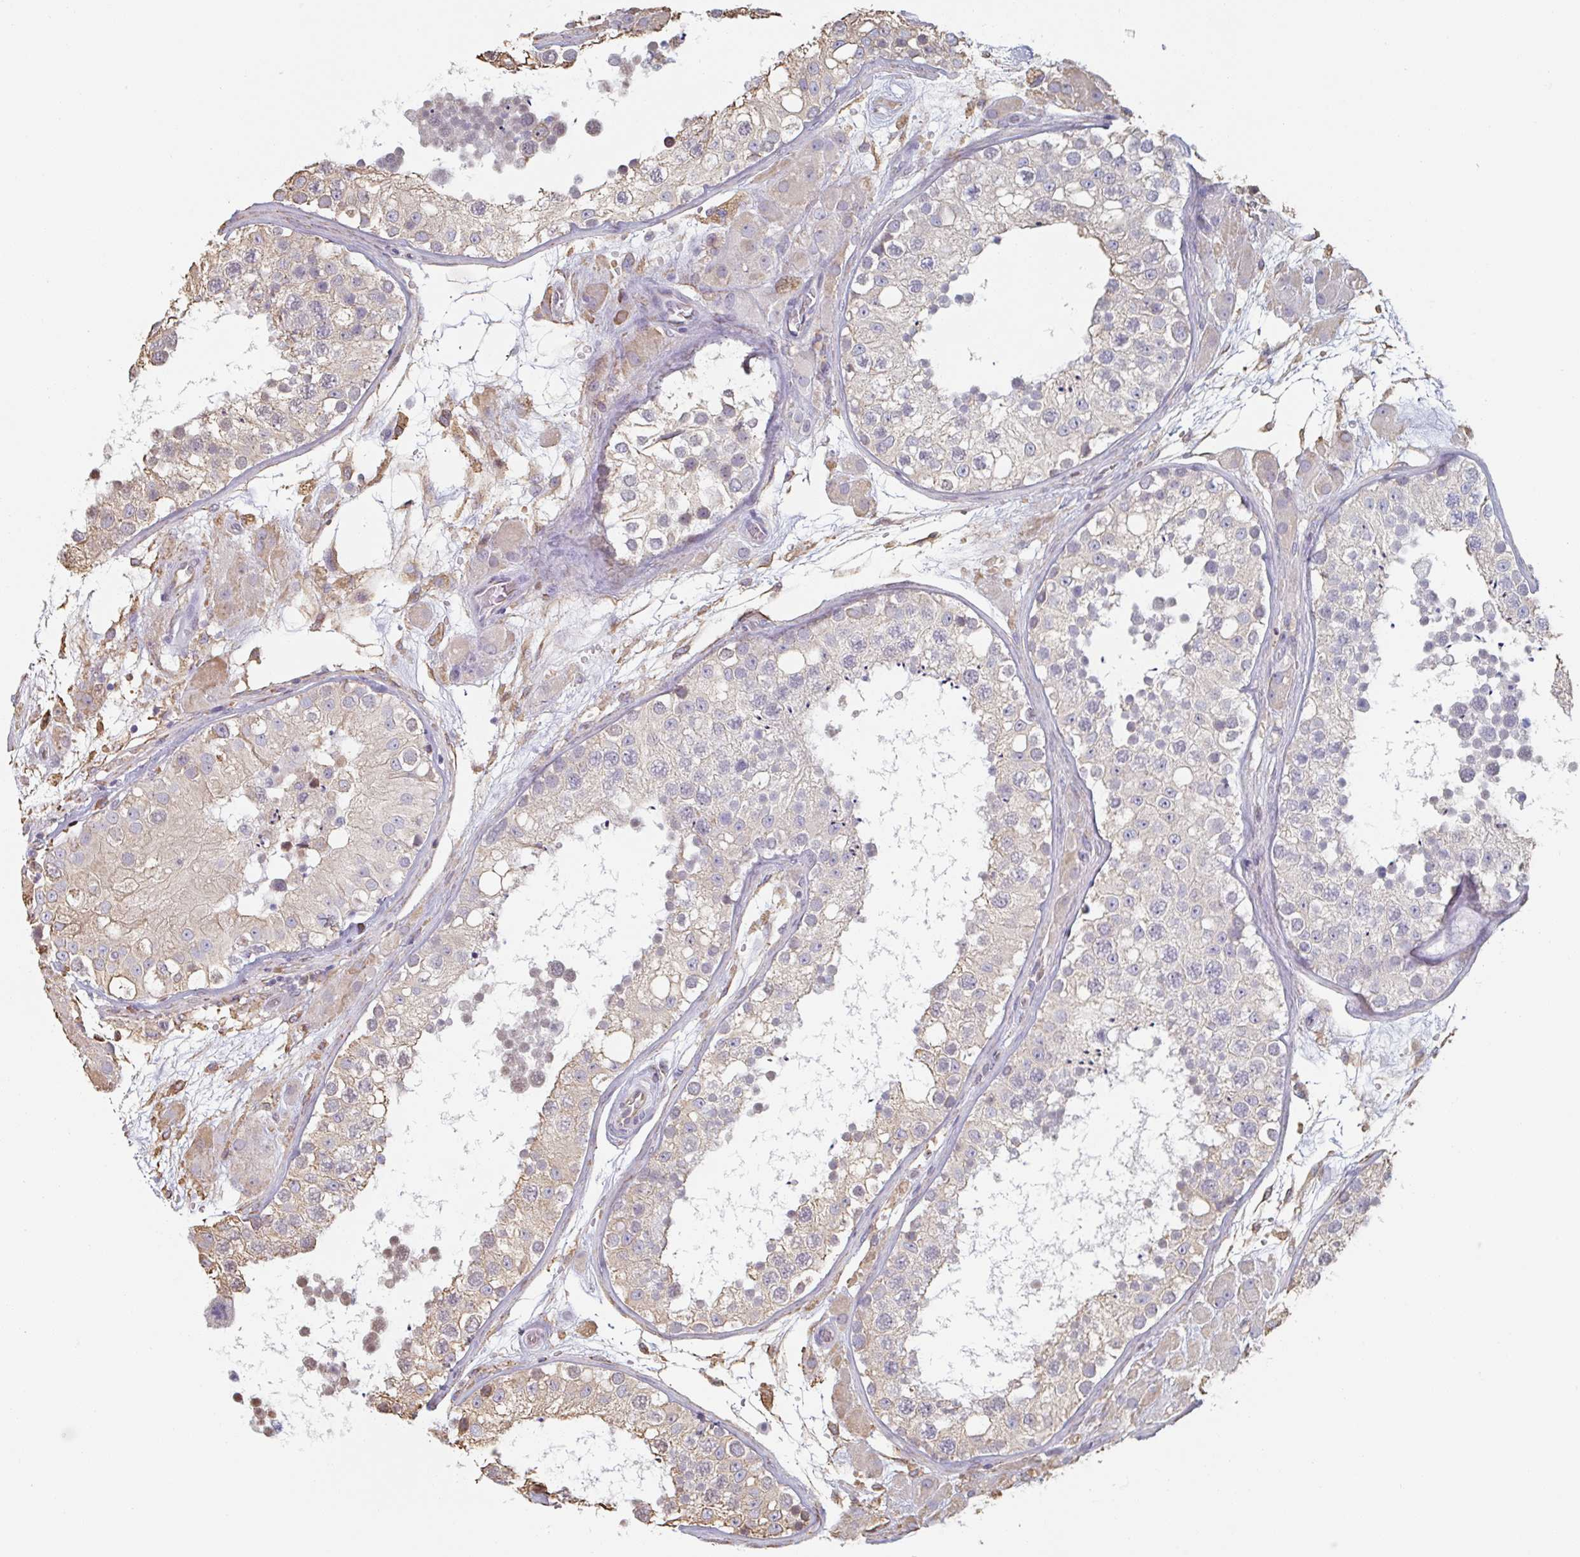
{"staining": {"intensity": "moderate", "quantity": "<25%", "location": "cytoplasmic/membranous"}, "tissue": "testis", "cell_type": "Cells in seminiferous ducts", "image_type": "normal", "snomed": [{"axis": "morphology", "description": "Normal tissue, NOS"}, {"axis": "topography", "description": "Testis"}], "caption": "A low amount of moderate cytoplasmic/membranous positivity is seen in about <25% of cells in seminiferous ducts in normal testis. The staining is performed using DAB brown chromogen to label protein expression. The nuclei are counter-stained blue using hematoxylin.", "gene": "RAB5IF", "patient": {"sex": "male", "age": 26}}